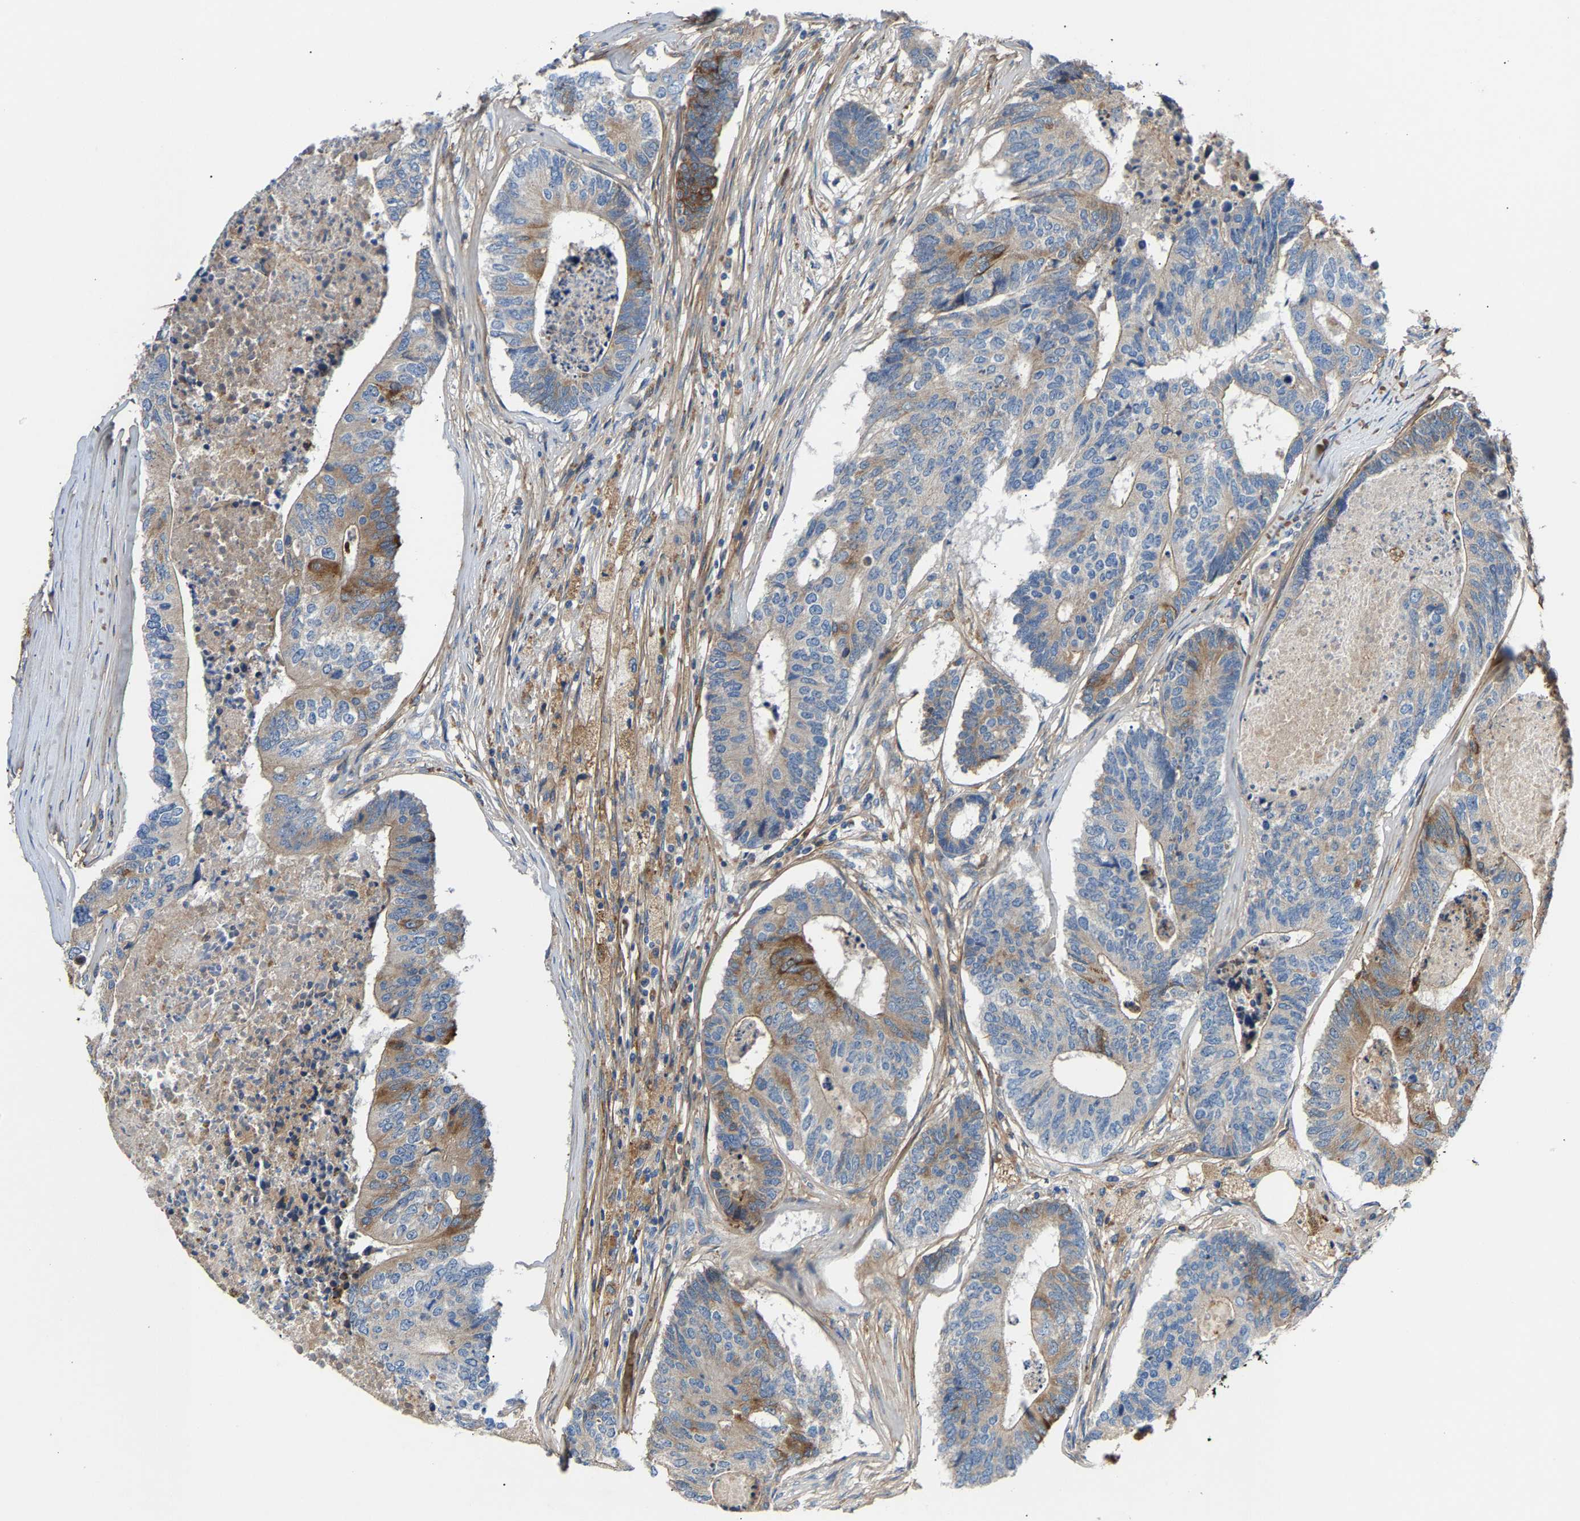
{"staining": {"intensity": "moderate", "quantity": "<25%", "location": "cytoplasmic/membranous"}, "tissue": "colorectal cancer", "cell_type": "Tumor cells", "image_type": "cancer", "snomed": [{"axis": "morphology", "description": "Adenocarcinoma, NOS"}, {"axis": "topography", "description": "Colon"}], "caption": "High-magnification brightfield microscopy of colorectal adenocarcinoma stained with DAB (3,3'-diaminobenzidine) (brown) and counterstained with hematoxylin (blue). tumor cells exhibit moderate cytoplasmic/membranous expression is identified in approximately<25% of cells. Nuclei are stained in blue.", "gene": "CCDC171", "patient": {"sex": "female", "age": 67}}